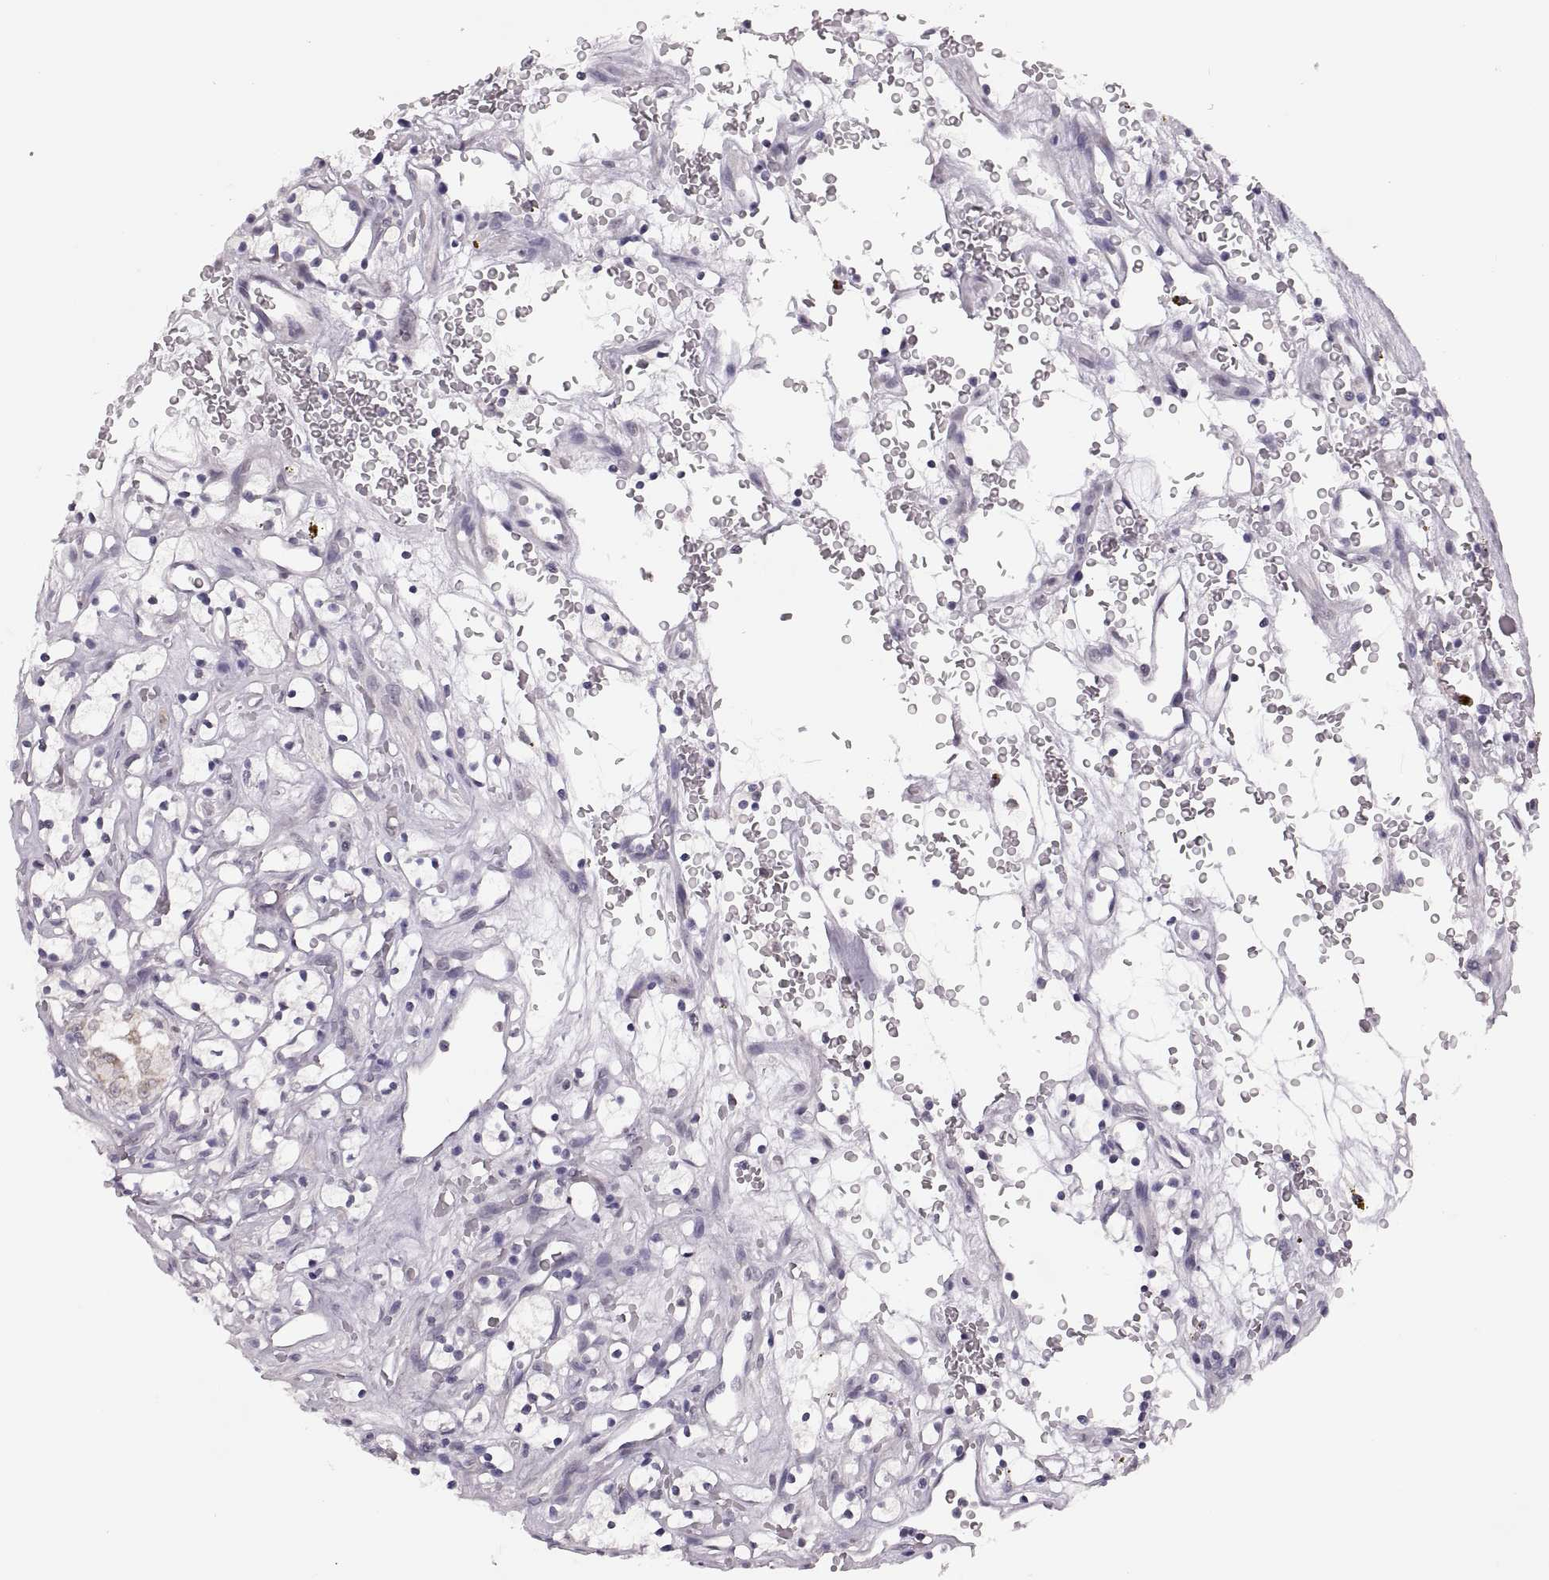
{"staining": {"intensity": "negative", "quantity": "none", "location": "none"}, "tissue": "renal cancer", "cell_type": "Tumor cells", "image_type": "cancer", "snomed": [{"axis": "morphology", "description": "Adenocarcinoma, NOS"}, {"axis": "topography", "description": "Kidney"}], "caption": "High magnification brightfield microscopy of renal cancer stained with DAB (3,3'-diaminobenzidine) (brown) and counterstained with hematoxylin (blue): tumor cells show no significant positivity.", "gene": "ADH6", "patient": {"sex": "female", "age": 64}}